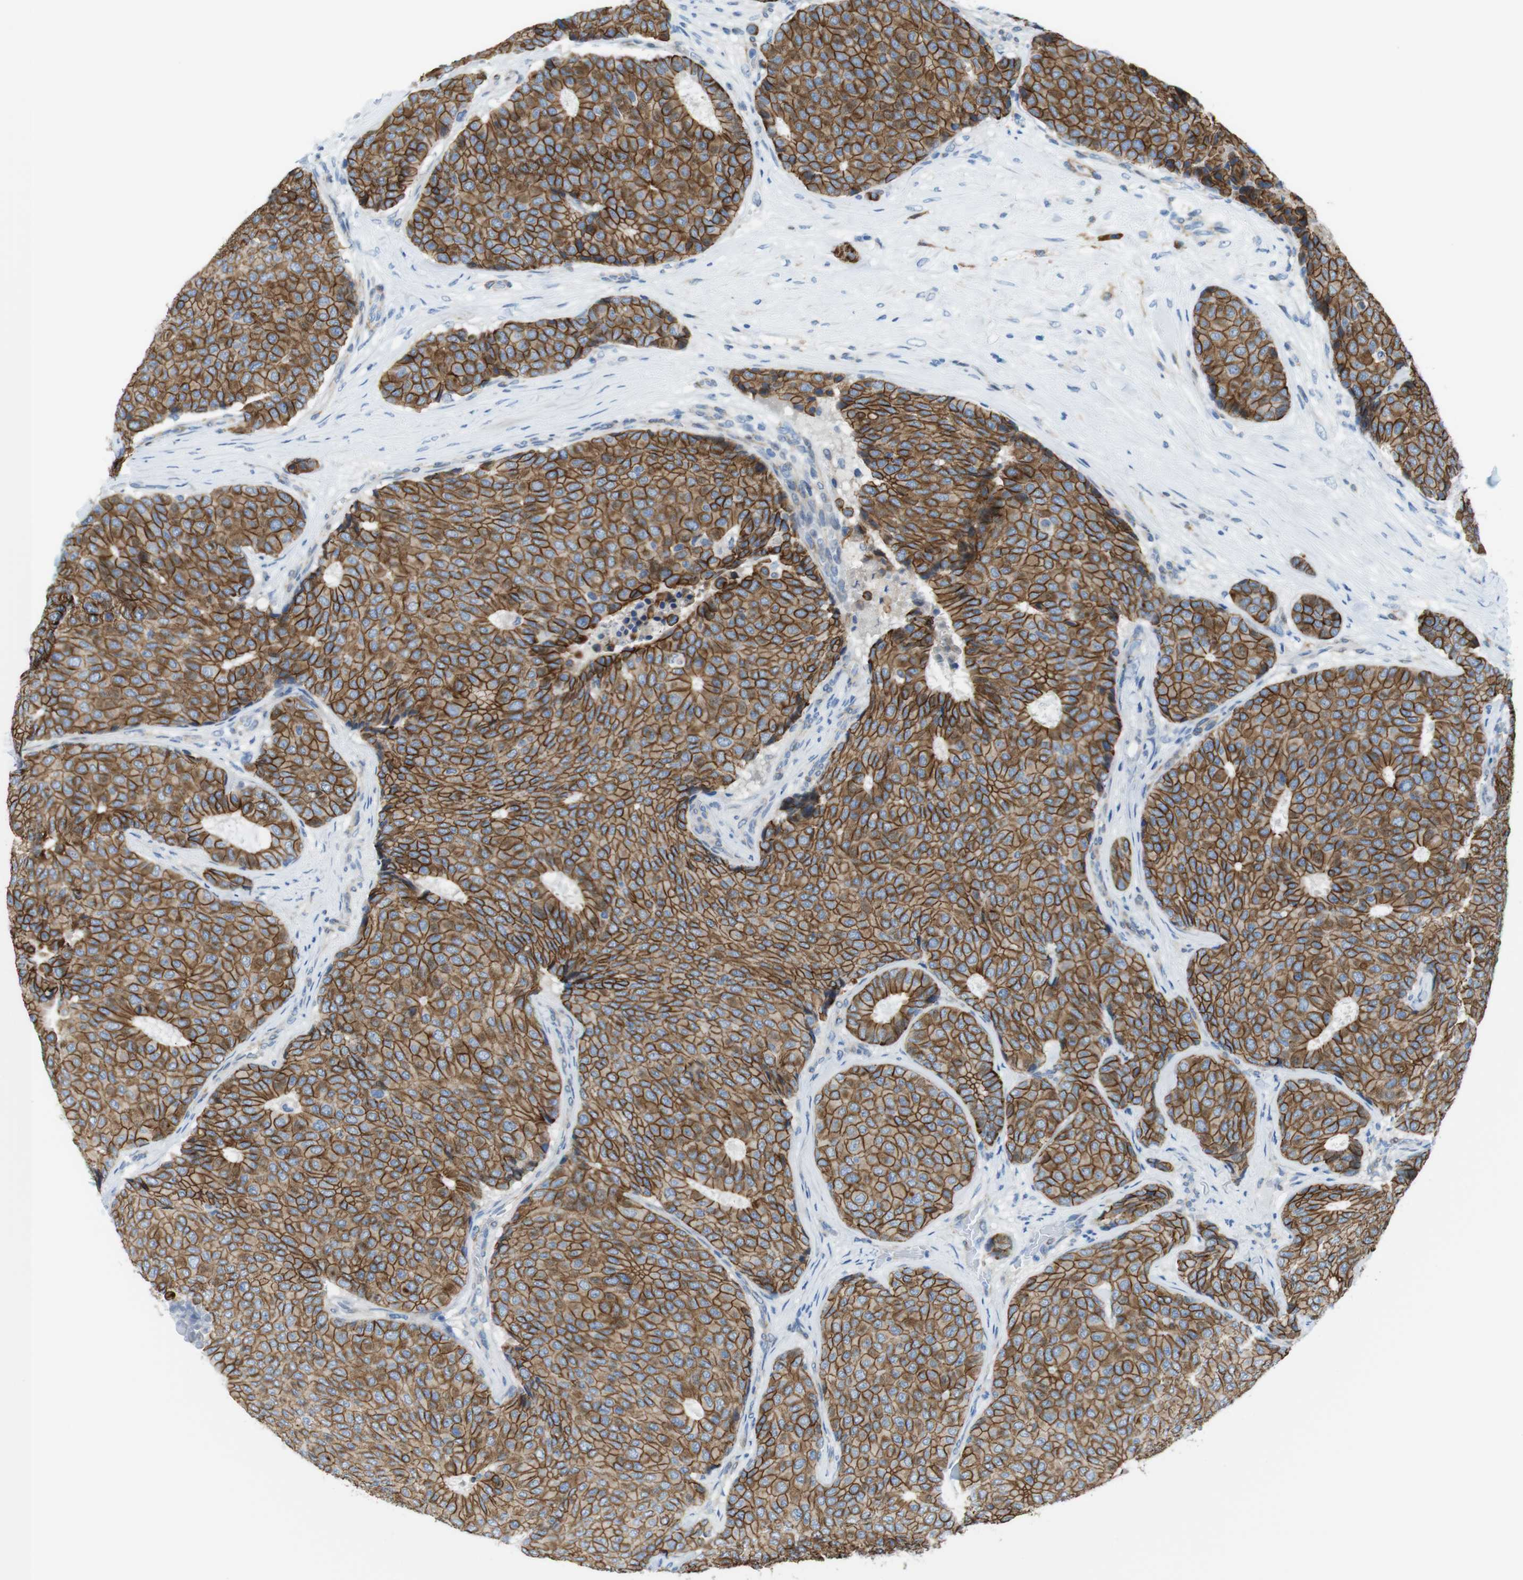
{"staining": {"intensity": "strong", "quantity": ">75%", "location": "cytoplasmic/membranous"}, "tissue": "breast cancer", "cell_type": "Tumor cells", "image_type": "cancer", "snomed": [{"axis": "morphology", "description": "Duct carcinoma"}, {"axis": "topography", "description": "Breast"}], "caption": "The photomicrograph displays a brown stain indicating the presence of a protein in the cytoplasmic/membranous of tumor cells in breast invasive ductal carcinoma. (DAB (3,3'-diaminobenzidine) = brown stain, brightfield microscopy at high magnification).", "gene": "CLMN", "patient": {"sex": "female", "age": 75}}